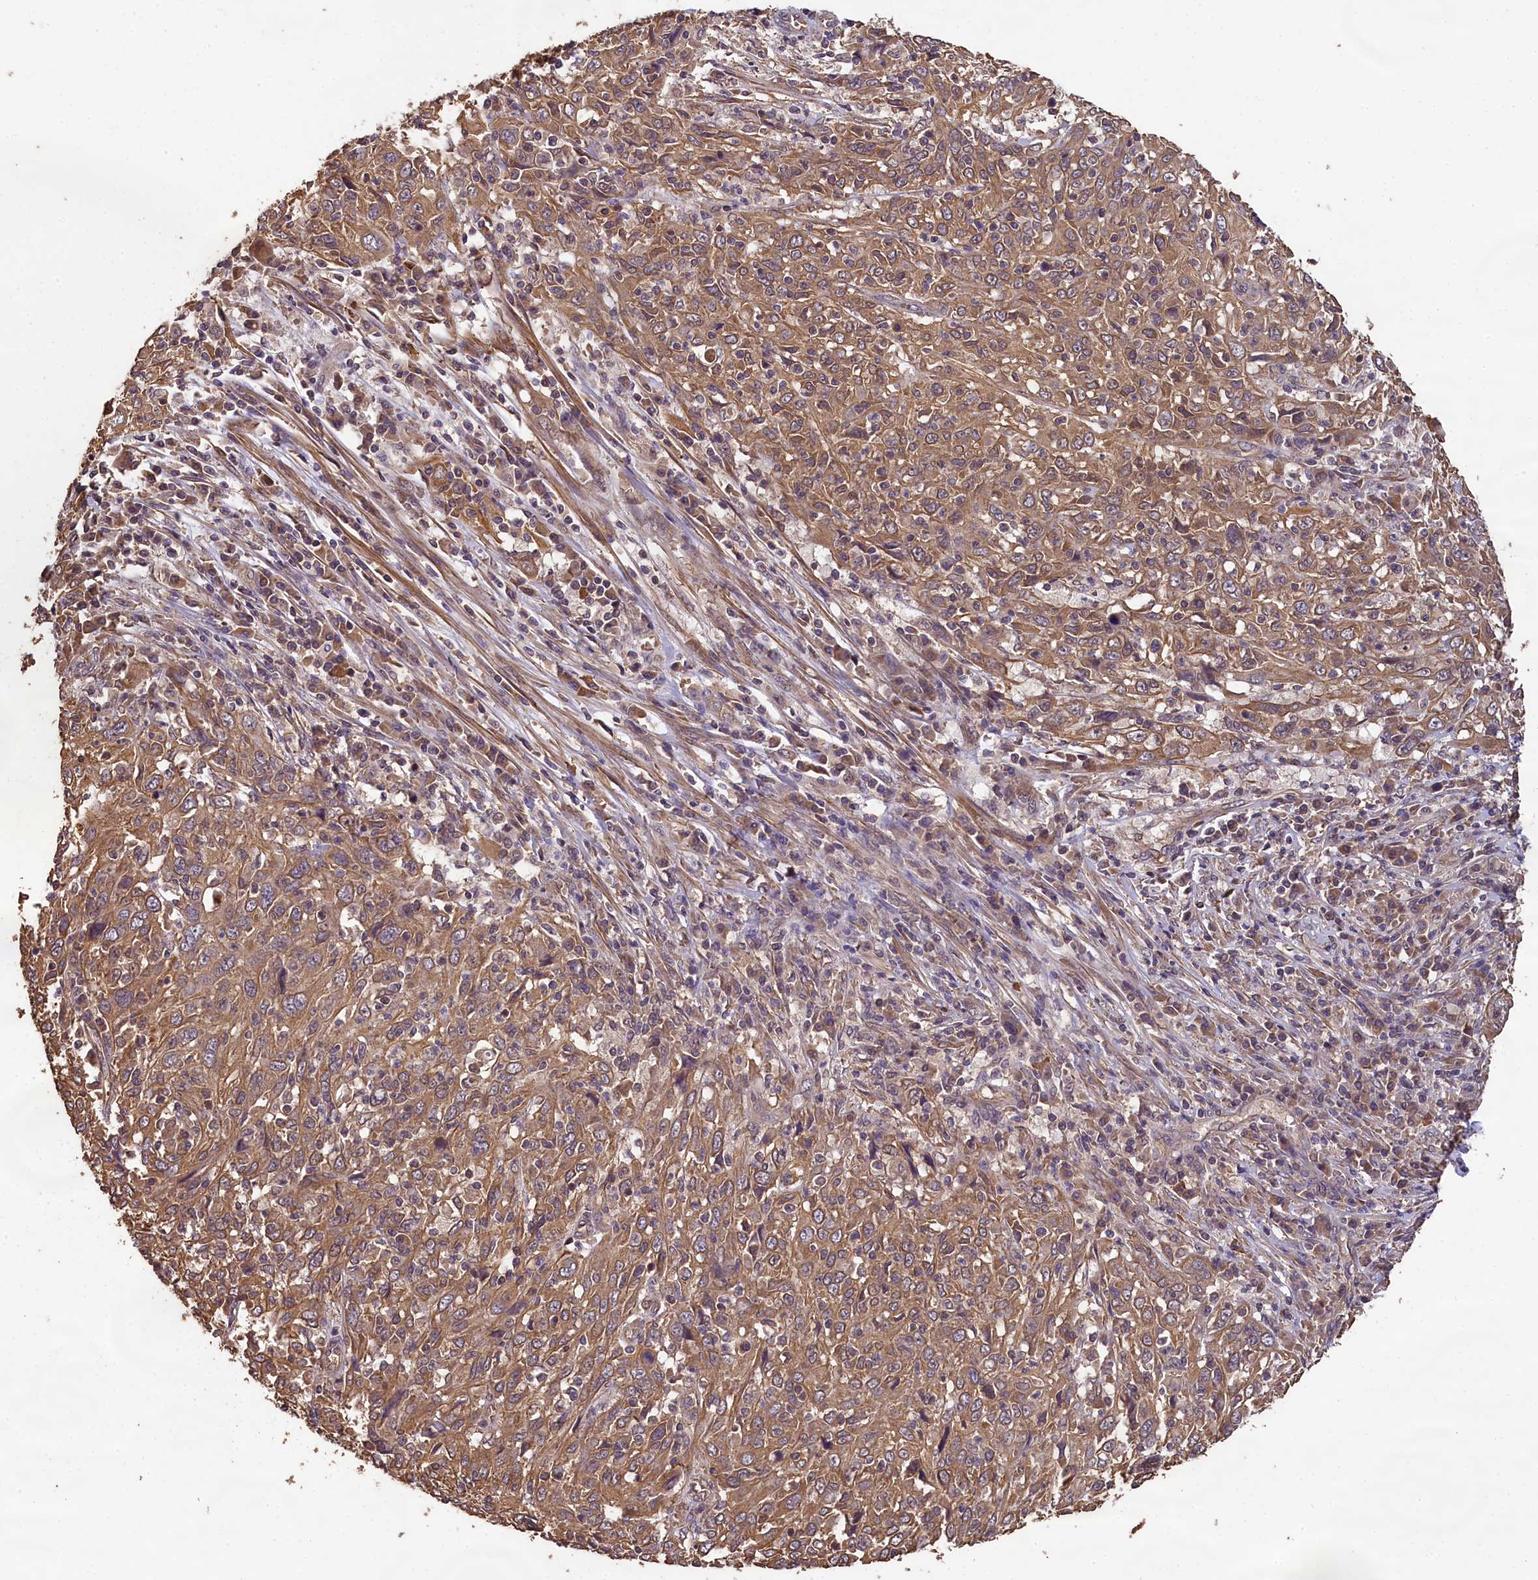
{"staining": {"intensity": "moderate", "quantity": ">75%", "location": "cytoplasmic/membranous"}, "tissue": "cervical cancer", "cell_type": "Tumor cells", "image_type": "cancer", "snomed": [{"axis": "morphology", "description": "Squamous cell carcinoma, NOS"}, {"axis": "topography", "description": "Cervix"}], "caption": "DAB (3,3'-diaminobenzidine) immunohistochemical staining of cervical squamous cell carcinoma shows moderate cytoplasmic/membranous protein staining in about >75% of tumor cells. Using DAB (3,3'-diaminobenzidine) (brown) and hematoxylin (blue) stains, captured at high magnification using brightfield microscopy.", "gene": "CHD9", "patient": {"sex": "female", "age": 46}}